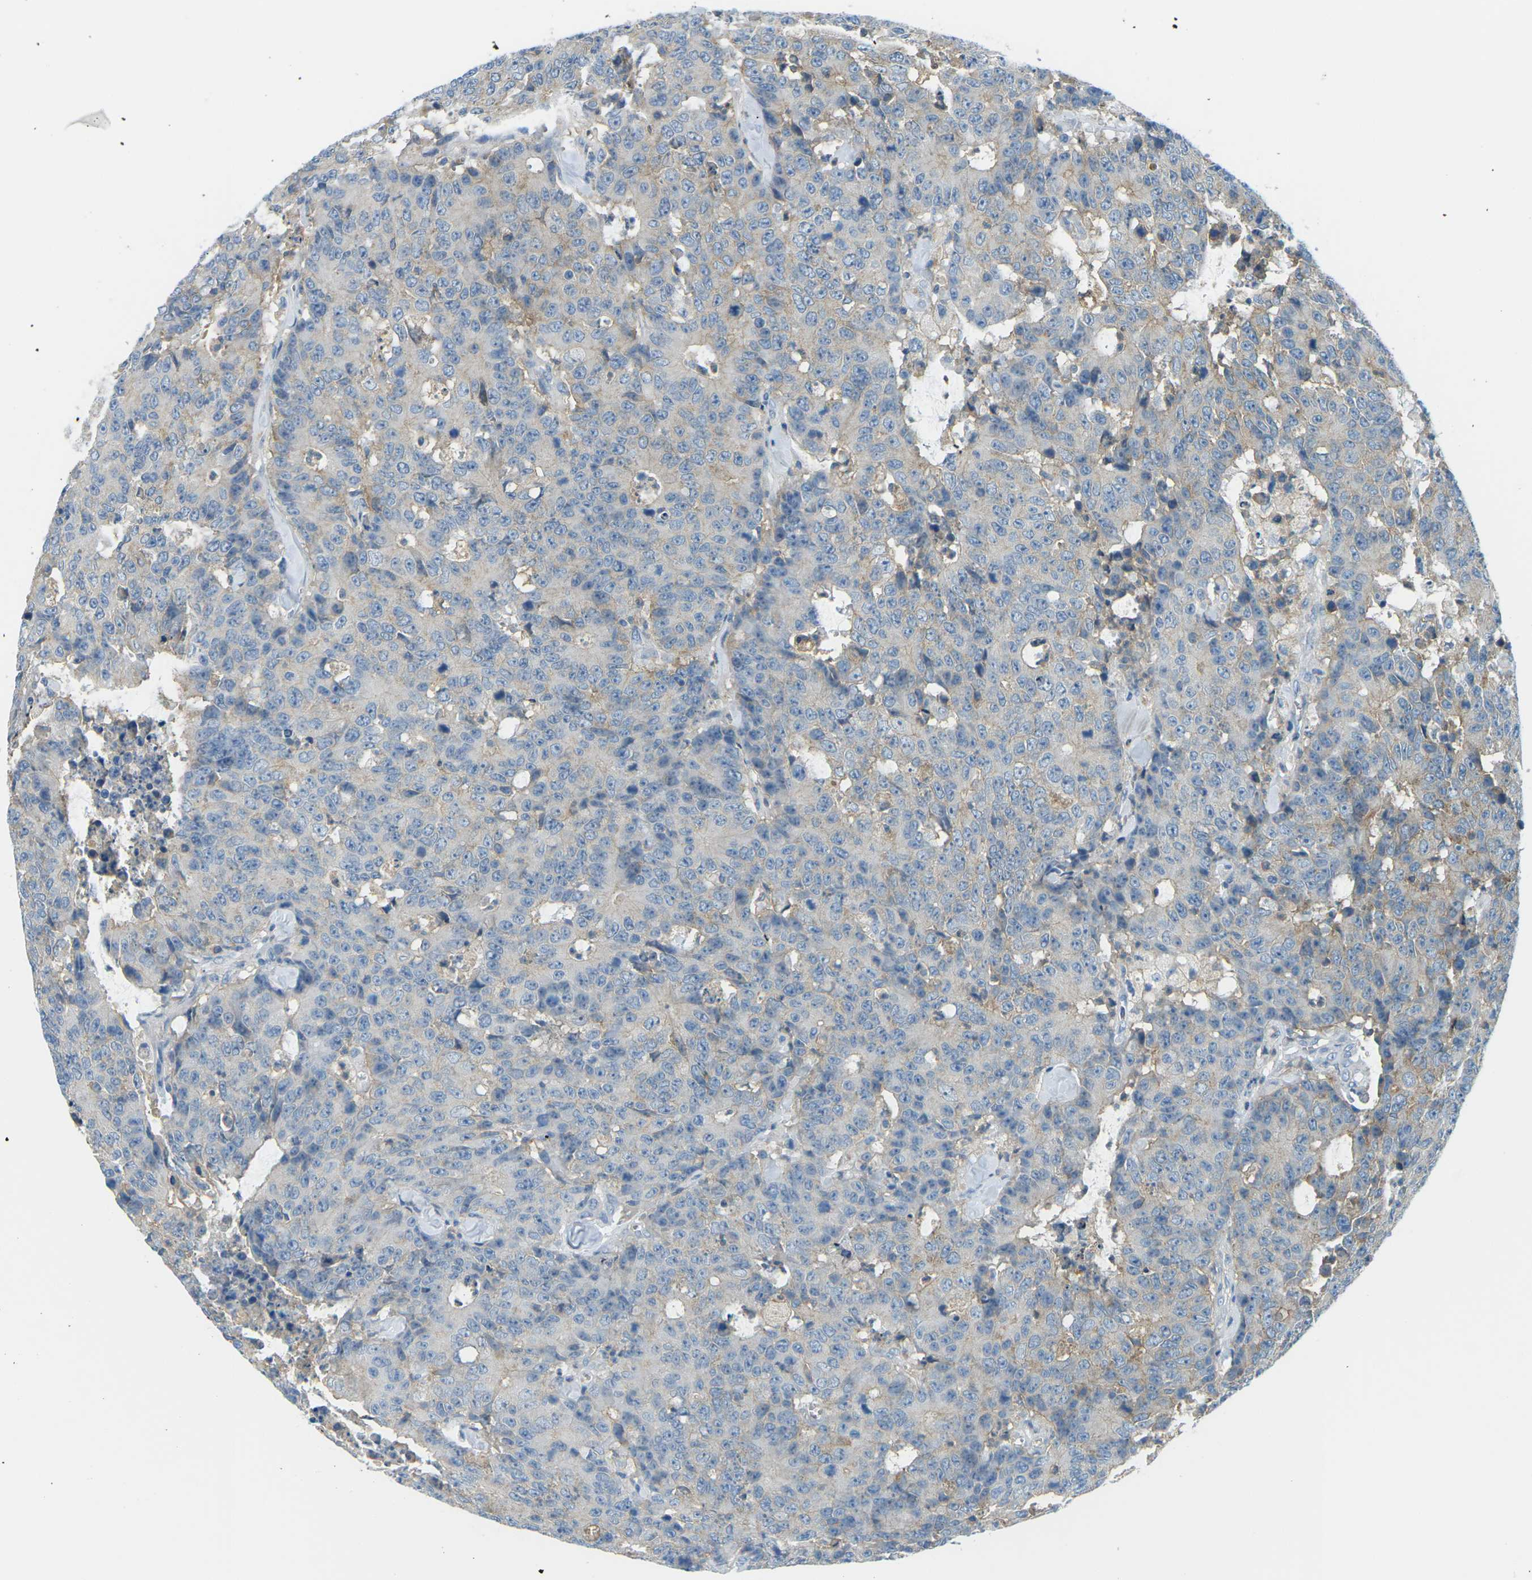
{"staining": {"intensity": "weak", "quantity": "<25%", "location": "cytoplasmic/membranous"}, "tissue": "colorectal cancer", "cell_type": "Tumor cells", "image_type": "cancer", "snomed": [{"axis": "morphology", "description": "Adenocarcinoma, NOS"}, {"axis": "topography", "description": "Colon"}], "caption": "This micrograph is of adenocarcinoma (colorectal) stained with immunohistochemistry (IHC) to label a protein in brown with the nuclei are counter-stained blue. There is no staining in tumor cells. The staining is performed using DAB (3,3'-diaminobenzidine) brown chromogen with nuclei counter-stained in using hematoxylin.", "gene": "CD47", "patient": {"sex": "female", "age": 86}}